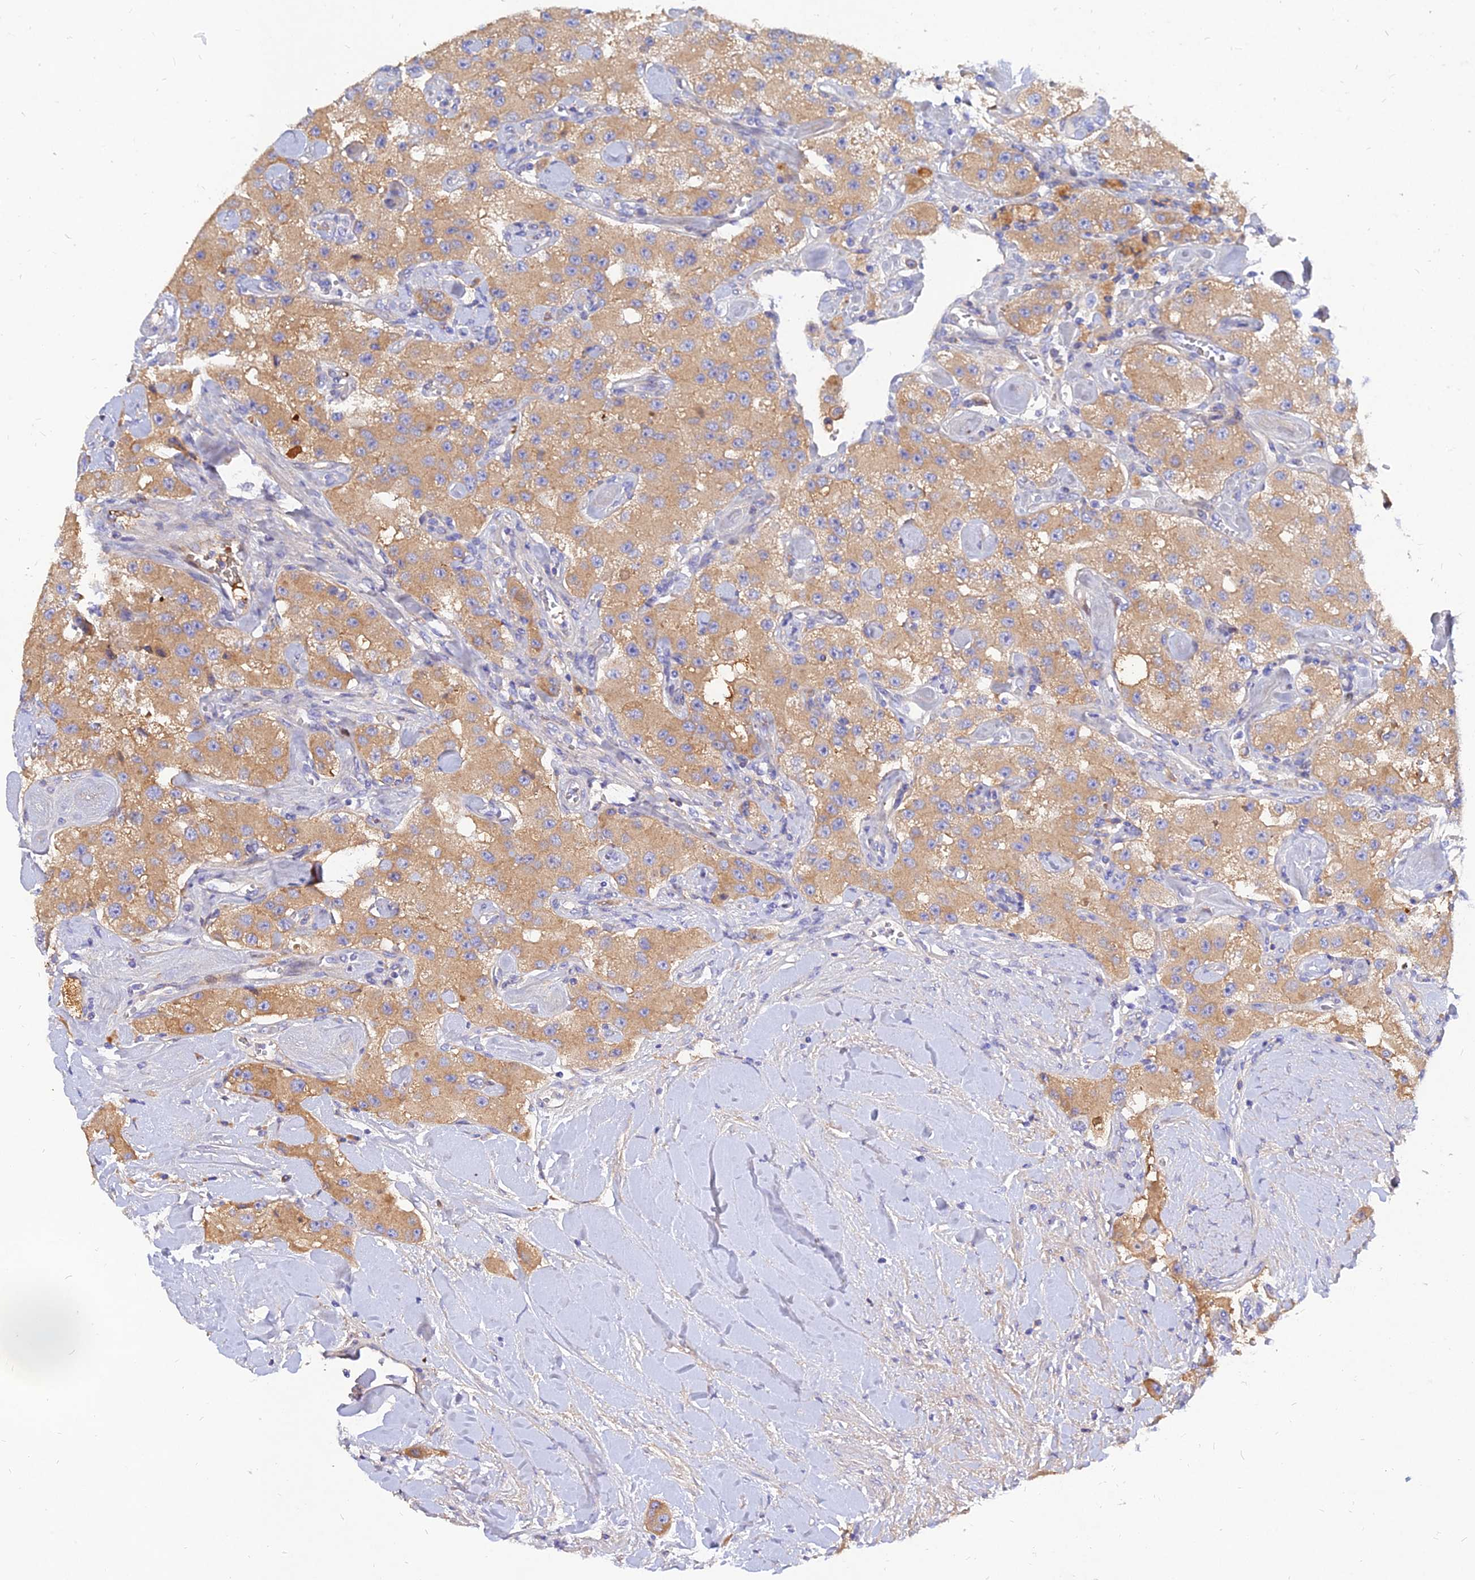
{"staining": {"intensity": "moderate", "quantity": ">75%", "location": "cytoplasmic/membranous"}, "tissue": "carcinoid", "cell_type": "Tumor cells", "image_type": "cancer", "snomed": [{"axis": "morphology", "description": "Carcinoid, malignant, NOS"}, {"axis": "topography", "description": "Pancreas"}], "caption": "An IHC image of tumor tissue is shown. Protein staining in brown labels moderate cytoplasmic/membranous positivity in malignant carcinoid within tumor cells.", "gene": "MROH1", "patient": {"sex": "male", "age": 41}}